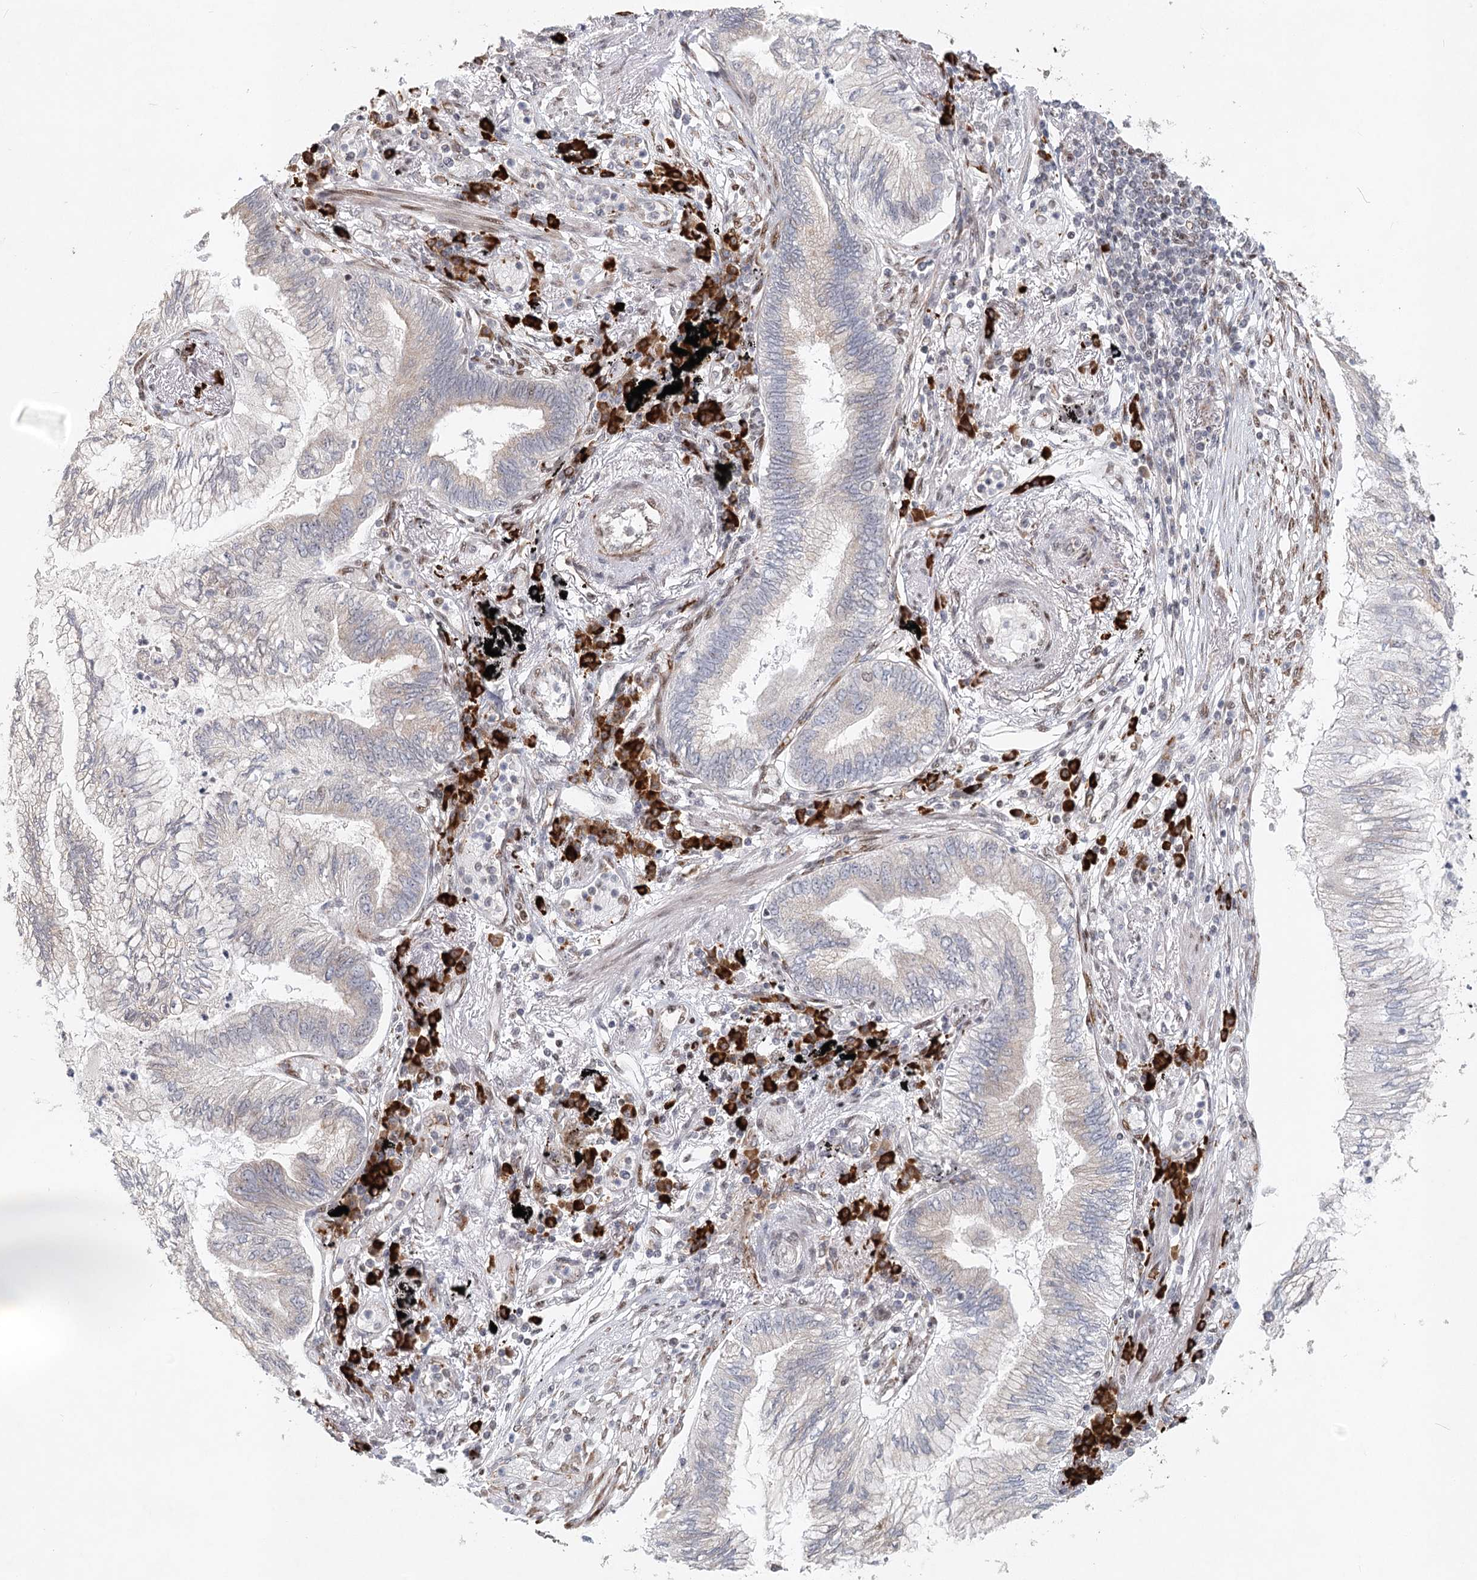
{"staining": {"intensity": "negative", "quantity": "none", "location": "none"}, "tissue": "lung cancer", "cell_type": "Tumor cells", "image_type": "cancer", "snomed": [{"axis": "morphology", "description": "Normal tissue, NOS"}, {"axis": "morphology", "description": "Adenocarcinoma, NOS"}, {"axis": "topography", "description": "Bronchus"}, {"axis": "topography", "description": "Lung"}], "caption": "A histopathology image of adenocarcinoma (lung) stained for a protein reveals no brown staining in tumor cells.", "gene": "BNIP5", "patient": {"sex": "female", "age": 70}}